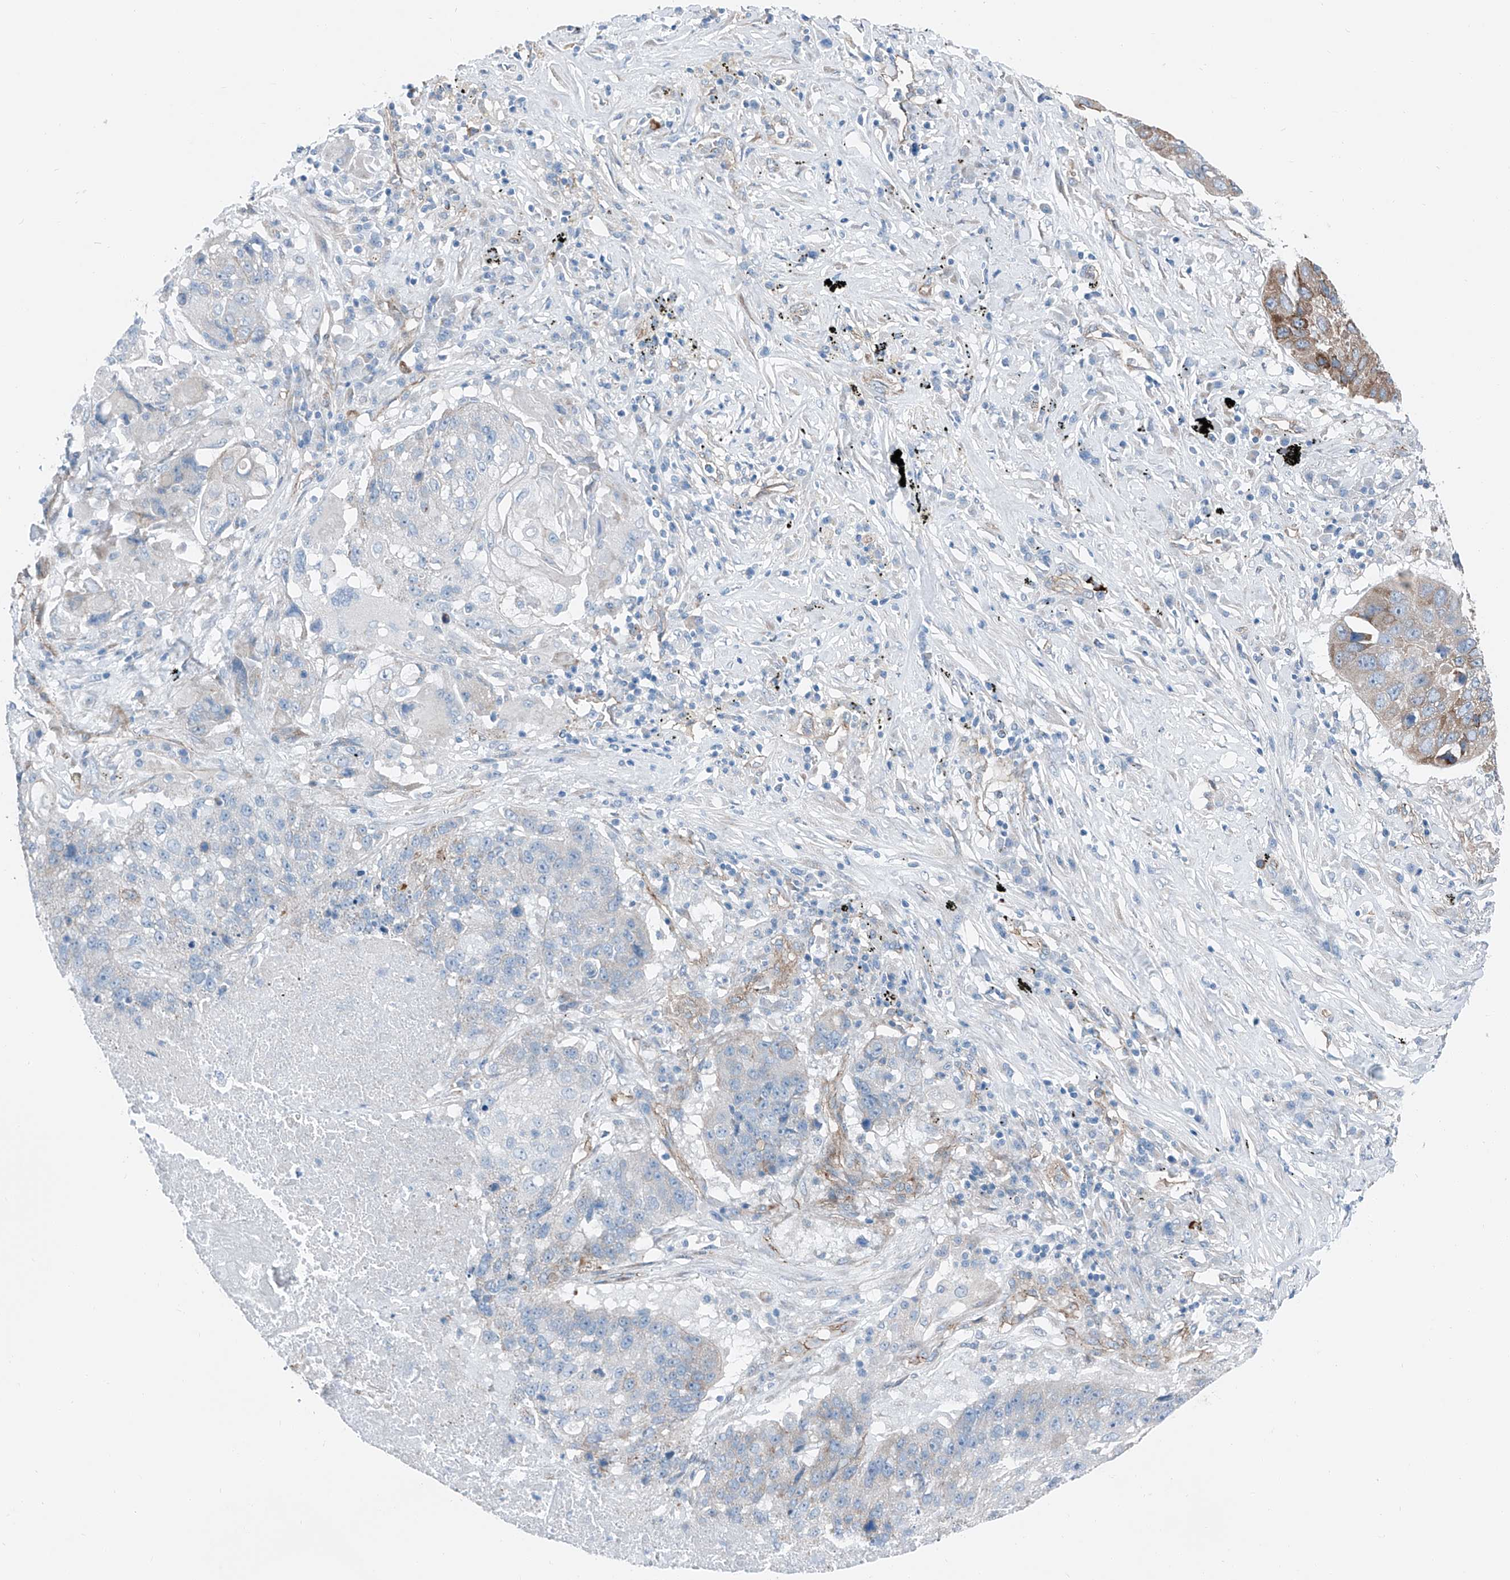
{"staining": {"intensity": "moderate", "quantity": "25%-75%", "location": "cytoplasmic/membranous"}, "tissue": "lung cancer", "cell_type": "Tumor cells", "image_type": "cancer", "snomed": [{"axis": "morphology", "description": "Squamous cell carcinoma, NOS"}, {"axis": "topography", "description": "Lung"}], "caption": "Immunohistochemical staining of lung cancer (squamous cell carcinoma) displays moderate cytoplasmic/membranous protein staining in about 25%-75% of tumor cells. (DAB (3,3'-diaminobenzidine) = brown stain, brightfield microscopy at high magnification).", "gene": "THEMIS2", "patient": {"sex": "male", "age": 61}}